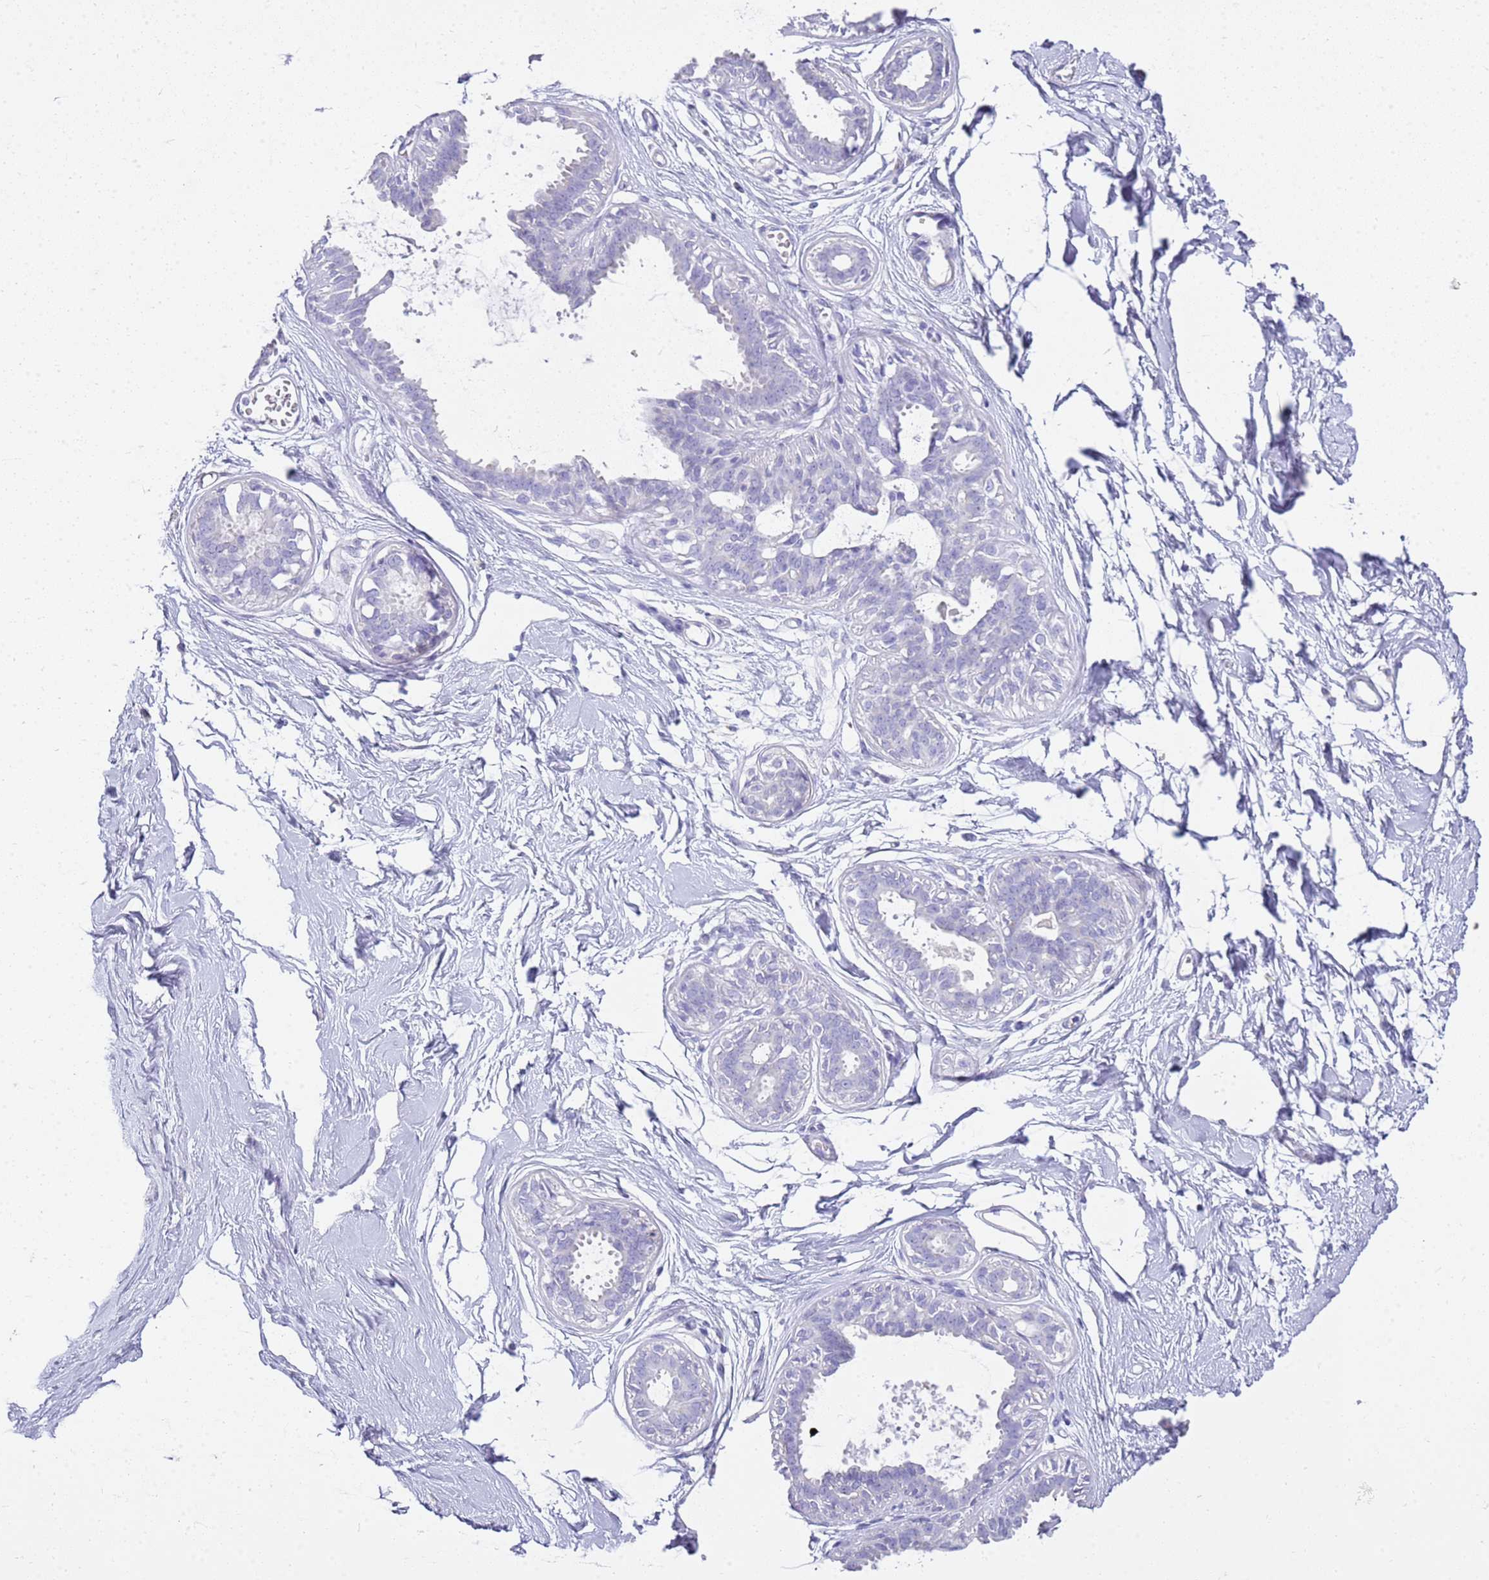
{"staining": {"intensity": "negative", "quantity": "none", "location": "none"}, "tissue": "breast", "cell_type": "Adipocytes", "image_type": "normal", "snomed": [{"axis": "morphology", "description": "Normal tissue, NOS"}, {"axis": "topography", "description": "Breast"}], "caption": "Protein analysis of unremarkable breast displays no significant staining in adipocytes.", "gene": "CSTA", "patient": {"sex": "female", "age": 45}}